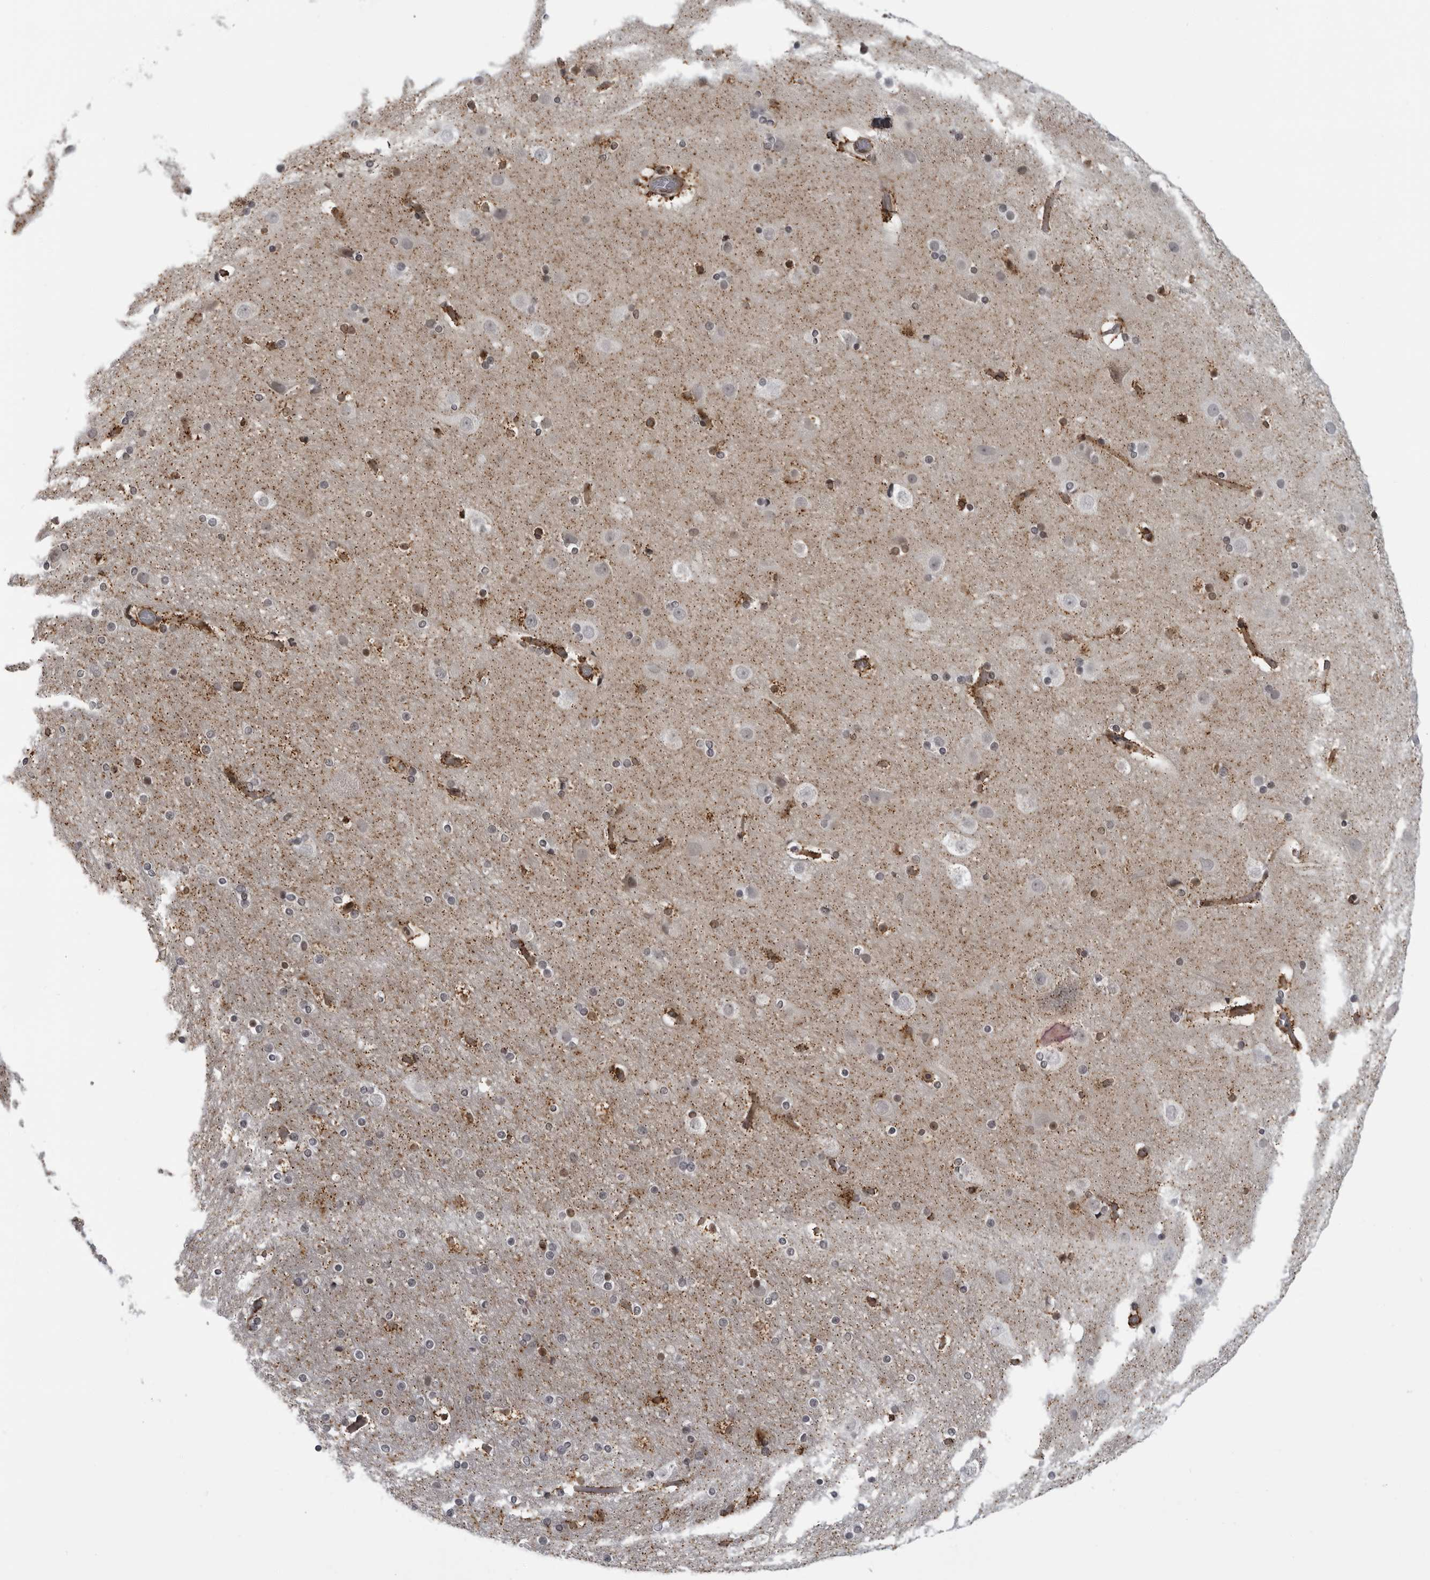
{"staining": {"intensity": "moderate", "quantity": "25%-75%", "location": "cytoplasmic/membranous"}, "tissue": "cerebral cortex", "cell_type": "Endothelial cells", "image_type": "normal", "snomed": [{"axis": "morphology", "description": "Normal tissue, NOS"}, {"axis": "topography", "description": "Cerebral cortex"}], "caption": "A high-resolution image shows immunohistochemistry (IHC) staining of benign cerebral cortex, which demonstrates moderate cytoplasmic/membranous positivity in about 25%-75% of endothelial cells. (DAB (3,3'-diaminobenzidine) = brown stain, brightfield microscopy at high magnification).", "gene": "MAPK12", "patient": {"sex": "male", "age": 57}}